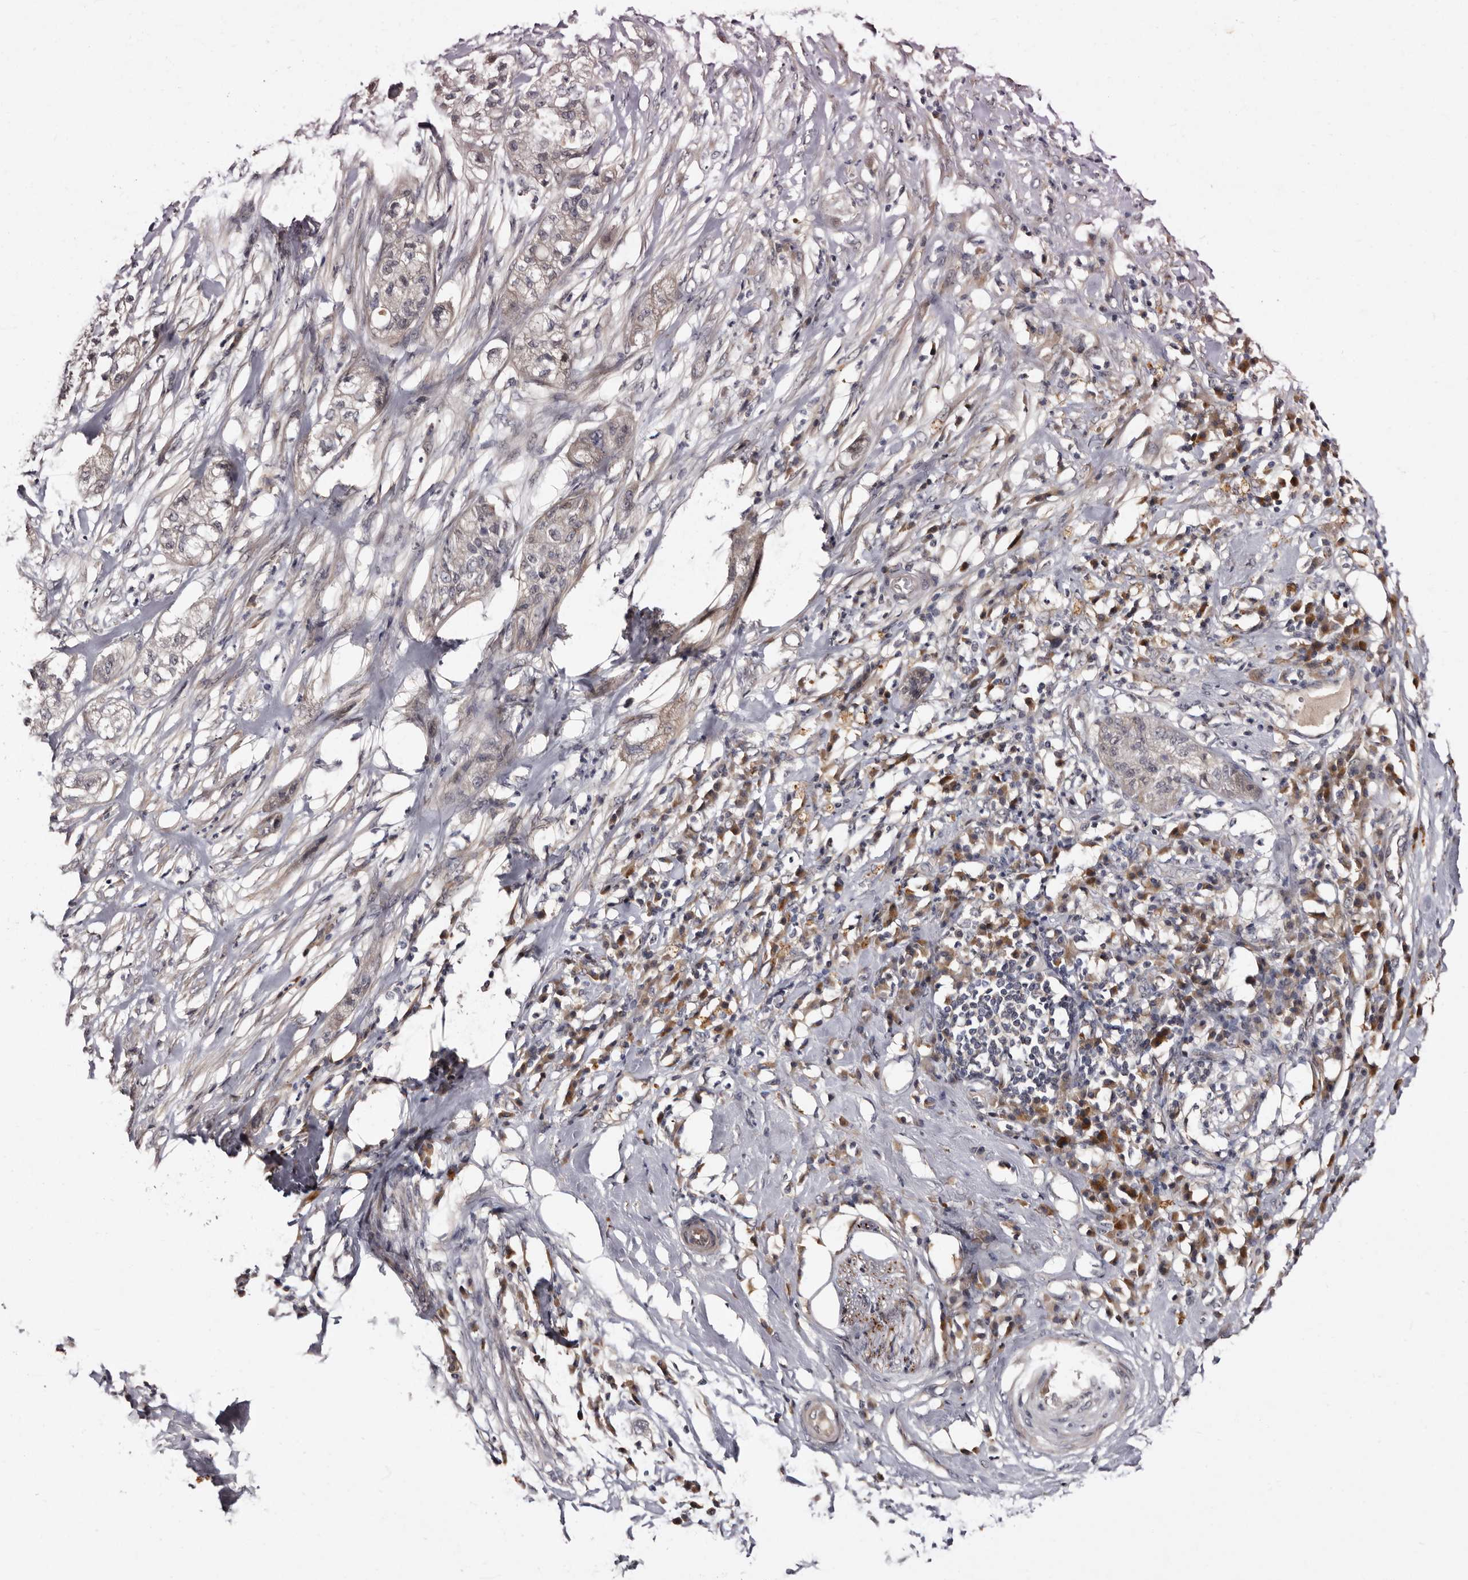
{"staining": {"intensity": "negative", "quantity": "none", "location": "none"}, "tissue": "pancreatic cancer", "cell_type": "Tumor cells", "image_type": "cancer", "snomed": [{"axis": "morphology", "description": "Adenocarcinoma, NOS"}, {"axis": "topography", "description": "Pancreas"}], "caption": "The IHC photomicrograph has no significant expression in tumor cells of pancreatic adenocarcinoma tissue. (Stains: DAB immunohistochemistry (IHC) with hematoxylin counter stain, Microscopy: brightfield microscopy at high magnification).", "gene": "LANCL2", "patient": {"sex": "female", "age": 78}}